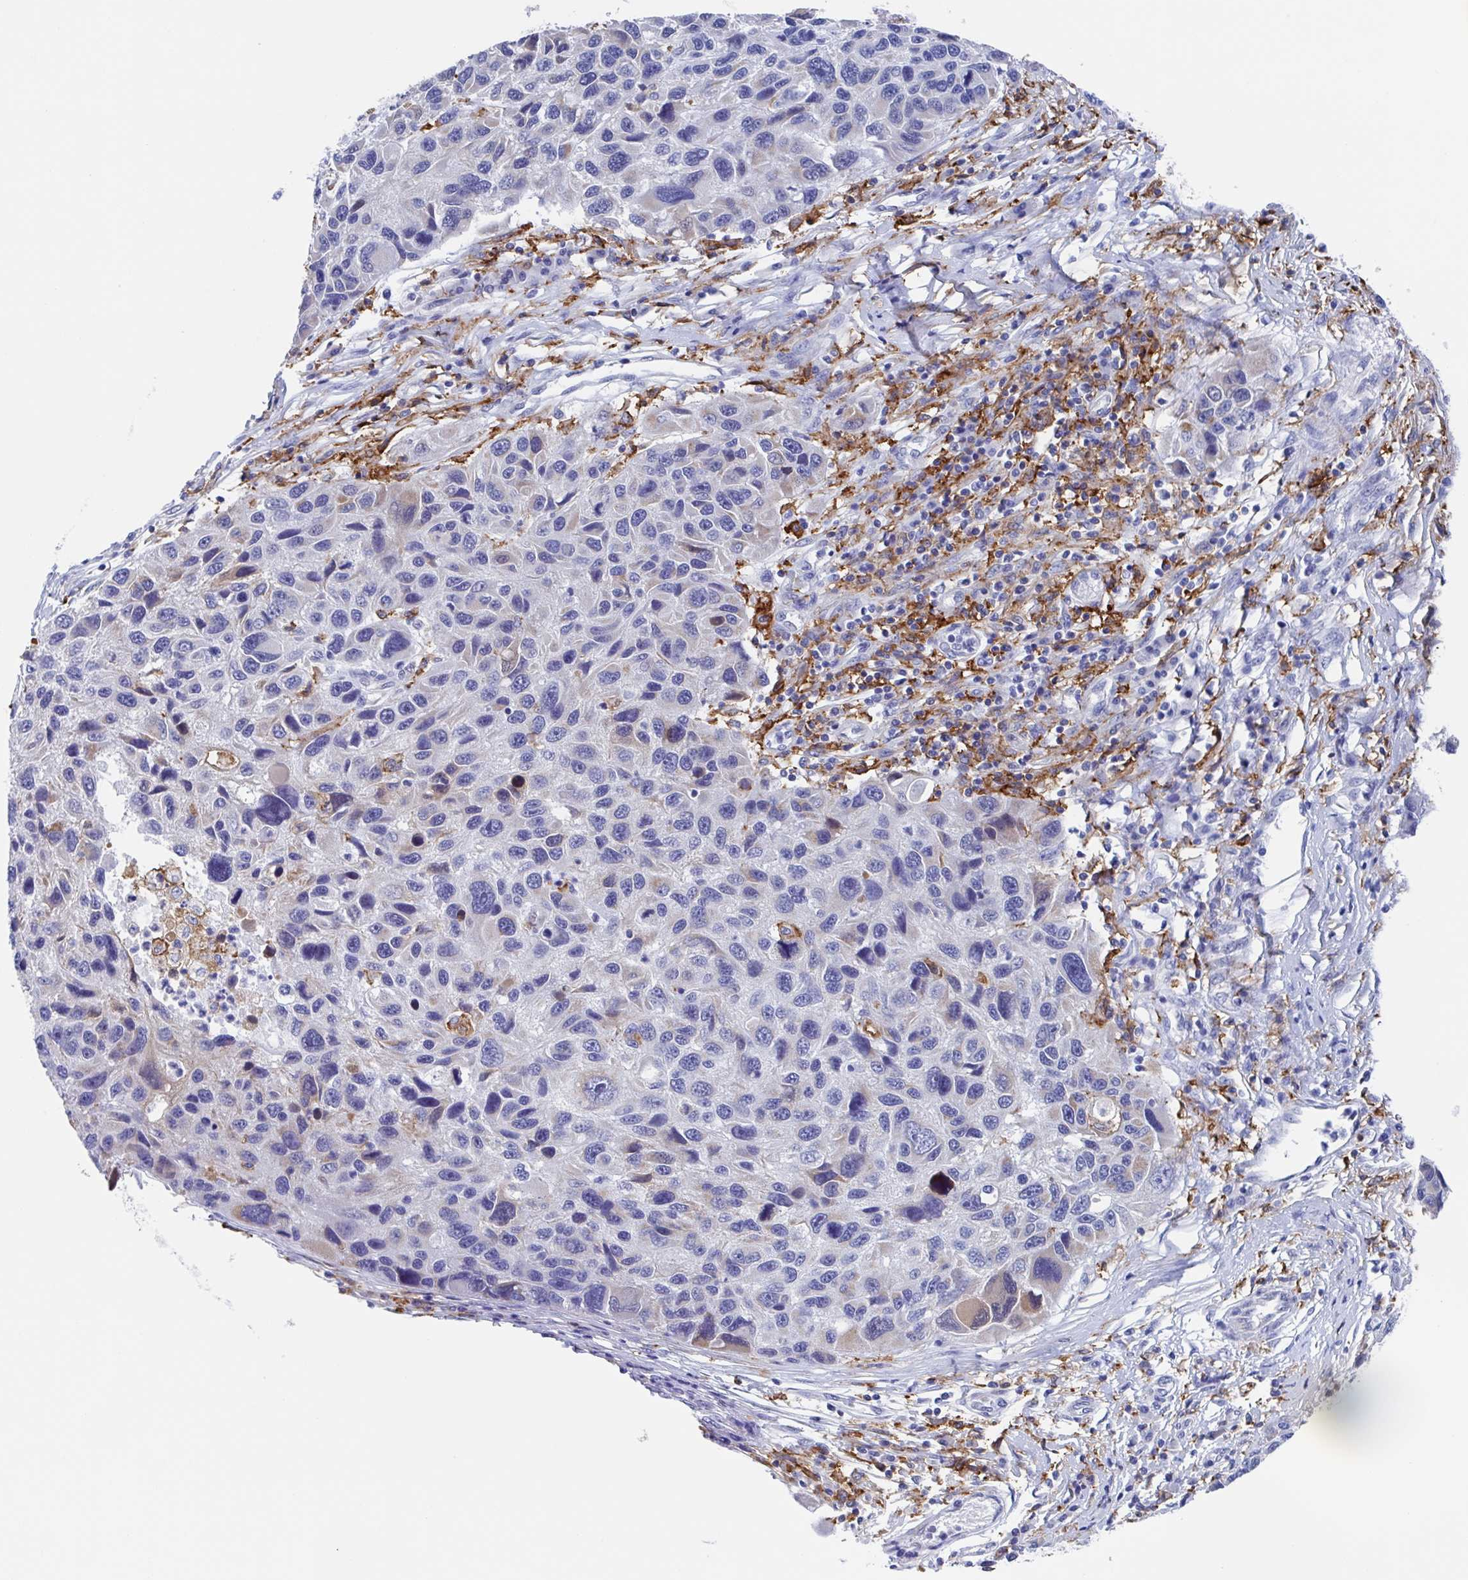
{"staining": {"intensity": "moderate", "quantity": "<25%", "location": "cytoplasmic/membranous"}, "tissue": "melanoma", "cell_type": "Tumor cells", "image_type": "cancer", "snomed": [{"axis": "morphology", "description": "Malignant melanoma, NOS"}, {"axis": "topography", "description": "Skin"}], "caption": "DAB (3,3'-diaminobenzidine) immunohistochemical staining of human malignant melanoma shows moderate cytoplasmic/membranous protein staining in approximately <25% of tumor cells. (DAB IHC with brightfield microscopy, high magnification).", "gene": "FCGR3A", "patient": {"sex": "male", "age": 53}}